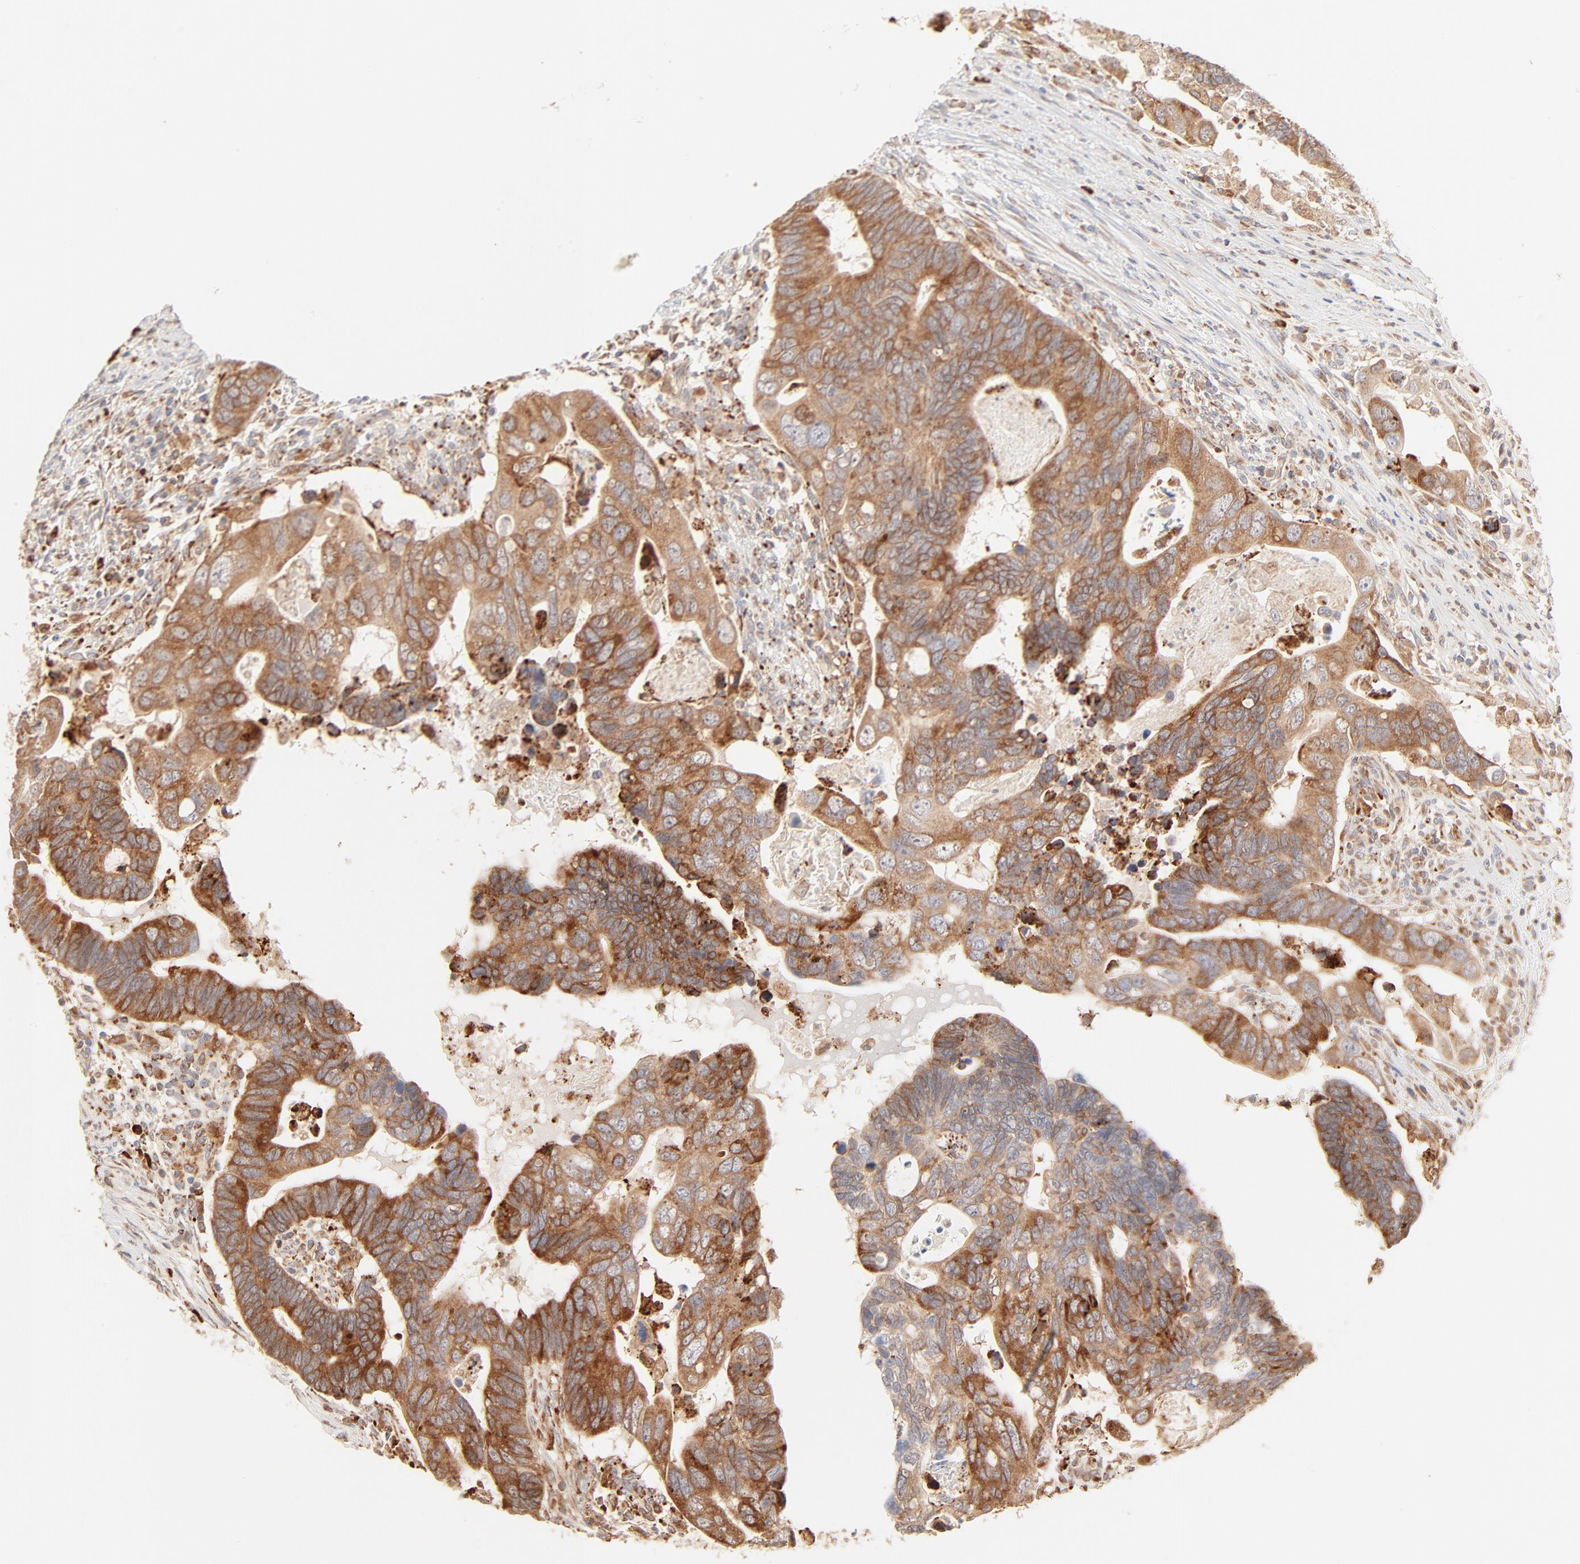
{"staining": {"intensity": "moderate", "quantity": ">75%", "location": "cytoplasmic/membranous"}, "tissue": "colorectal cancer", "cell_type": "Tumor cells", "image_type": "cancer", "snomed": [{"axis": "morphology", "description": "Adenocarcinoma, NOS"}, {"axis": "topography", "description": "Rectum"}], "caption": "Colorectal cancer tissue exhibits moderate cytoplasmic/membranous positivity in about >75% of tumor cells, visualized by immunohistochemistry. (Stains: DAB in brown, nuclei in blue, Microscopy: brightfield microscopy at high magnification).", "gene": "PARP12", "patient": {"sex": "male", "age": 53}}